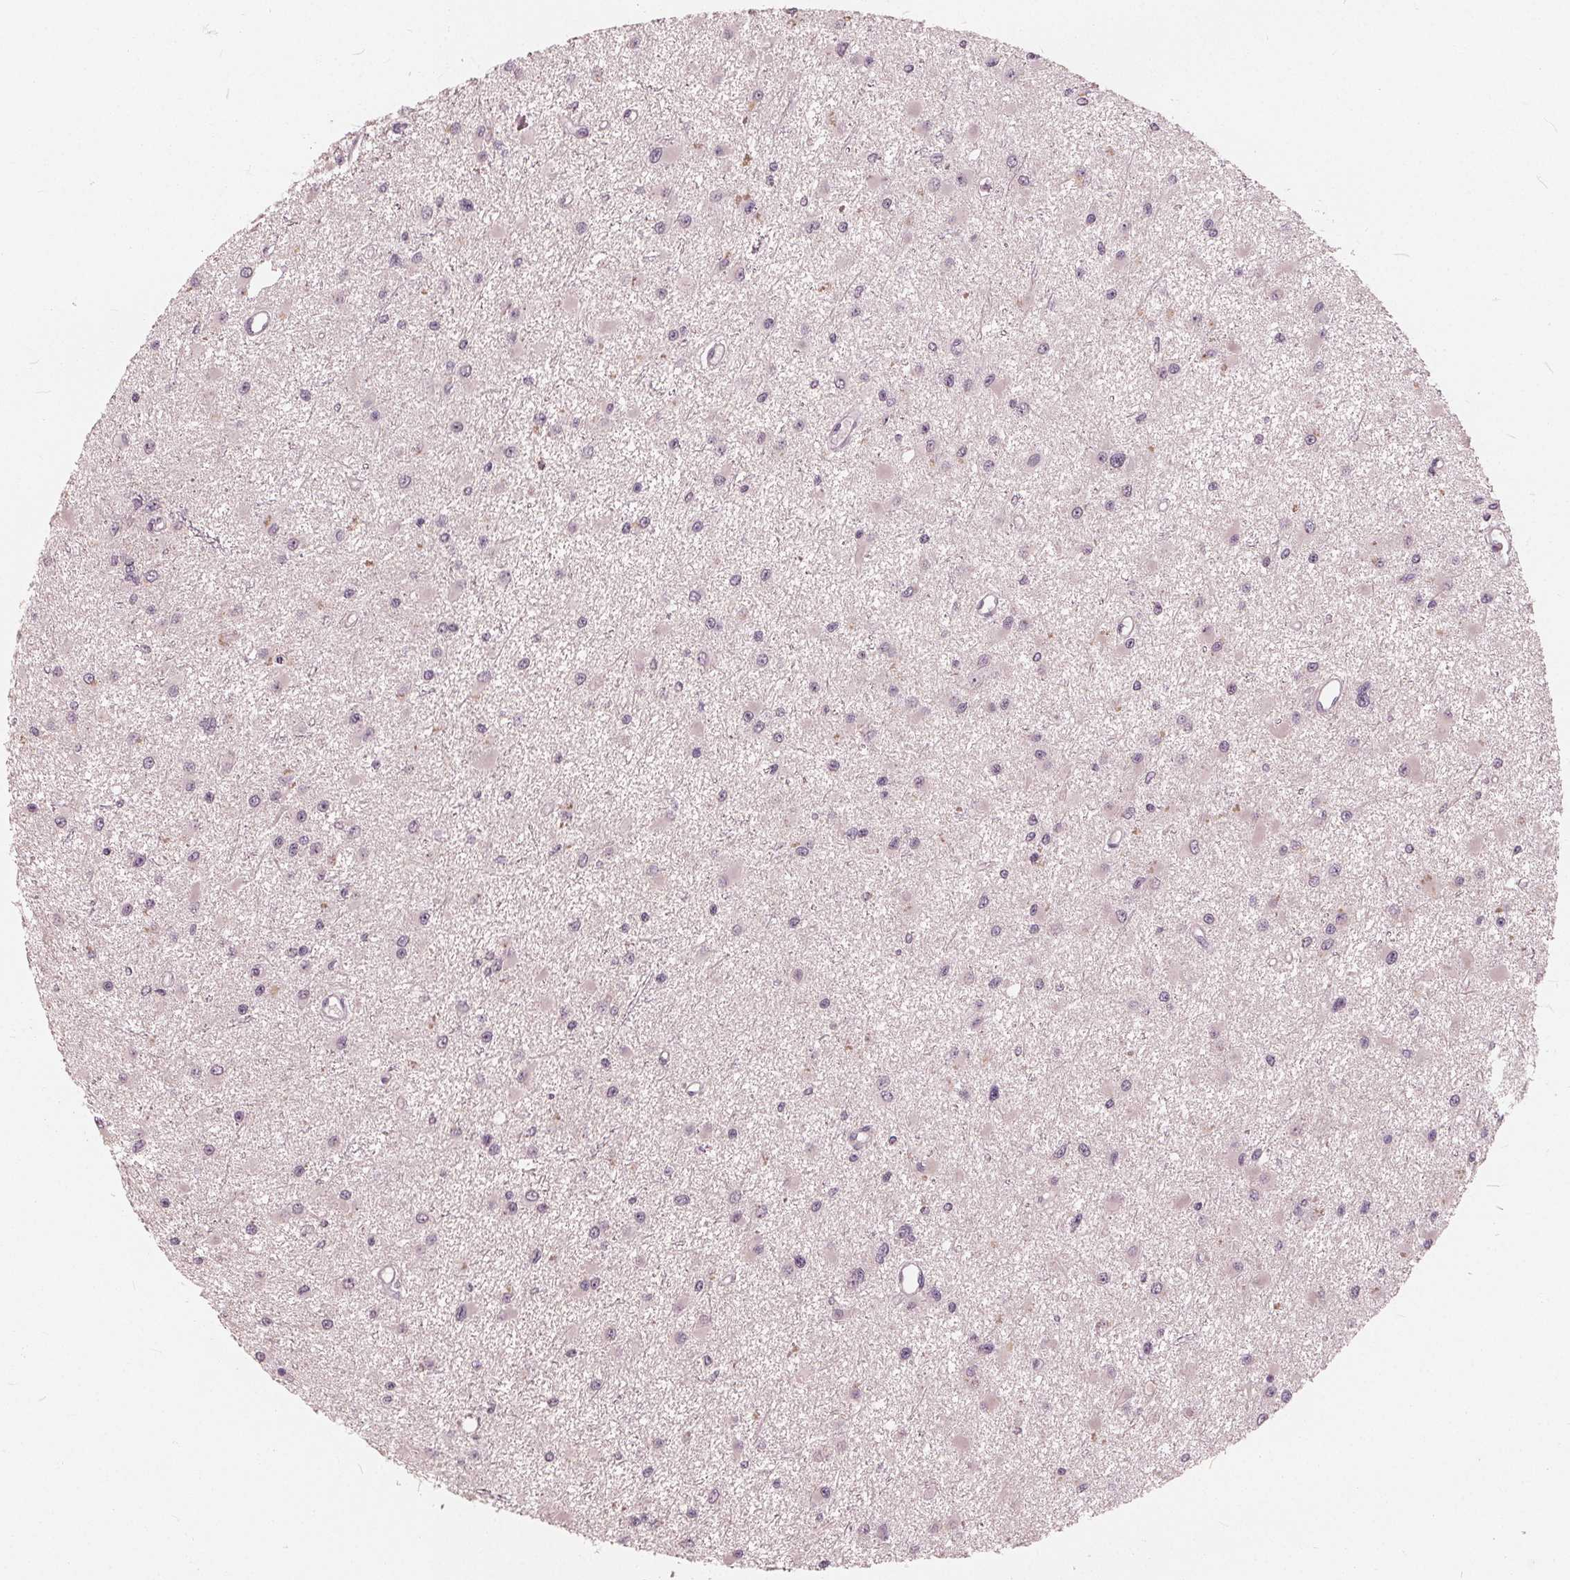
{"staining": {"intensity": "negative", "quantity": "none", "location": "none"}, "tissue": "glioma", "cell_type": "Tumor cells", "image_type": "cancer", "snomed": [{"axis": "morphology", "description": "Glioma, malignant, High grade"}, {"axis": "topography", "description": "Brain"}], "caption": "This photomicrograph is of malignant high-grade glioma stained with IHC to label a protein in brown with the nuclei are counter-stained blue. There is no expression in tumor cells.", "gene": "SAT2", "patient": {"sex": "male", "age": 54}}